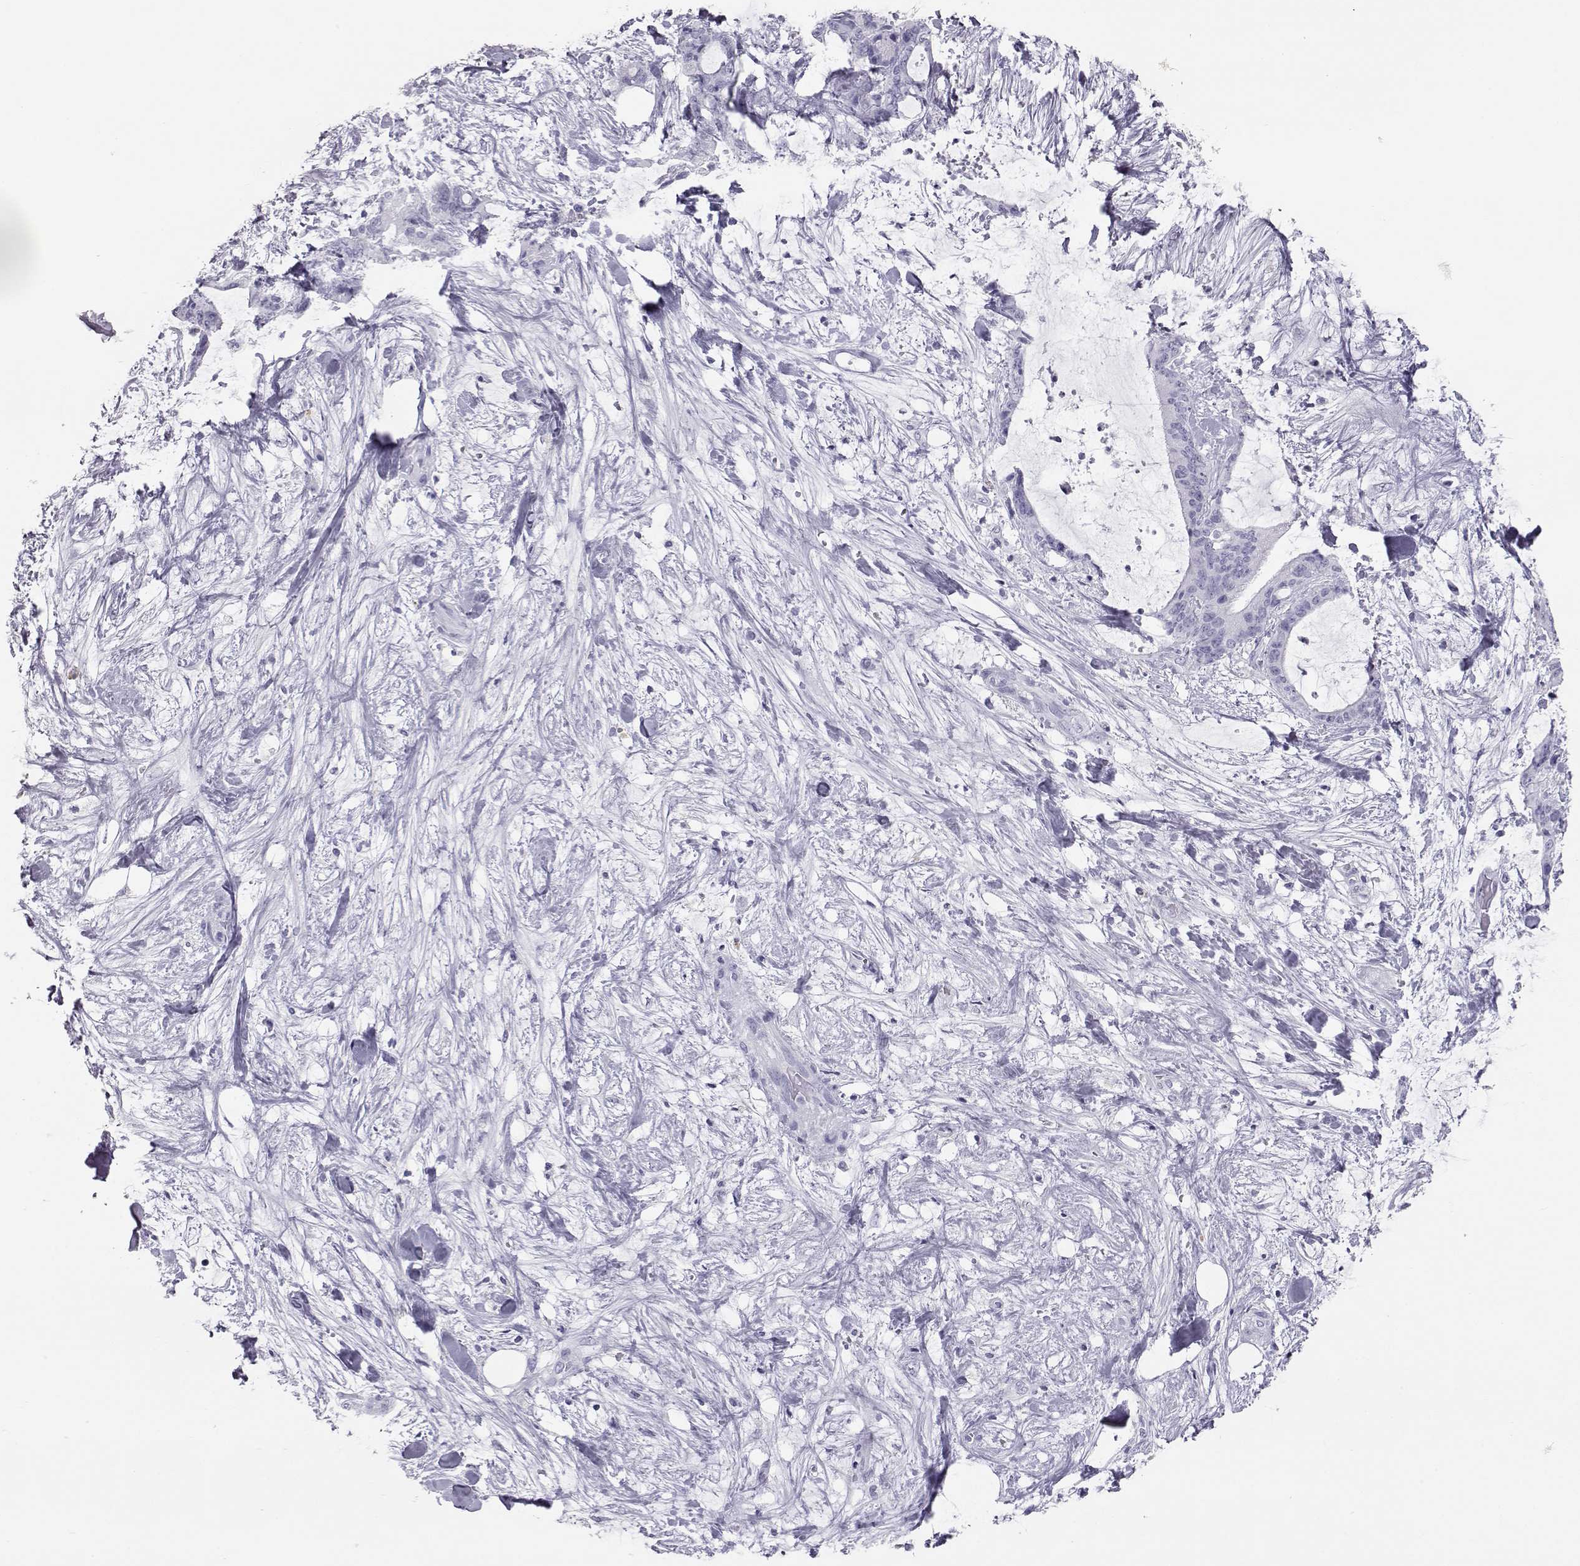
{"staining": {"intensity": "negative", "quantity": "none", "location": "none"}, "tissue": "liver cancer", "cell_type": "Tumor cells", "image_type": "cancer", "snomed": [{"axis": "morphology", "description": "Cholangiocarcinoma"}, {"axis": "topography", "description": "Liver"}], "caption": "Histopathology image shows no significant protein positivity in tumor cells of liver cancer (cholangiocarcinoma).", "gene": "ITLN2", "patient": {"sex": "female", "age": 73}}